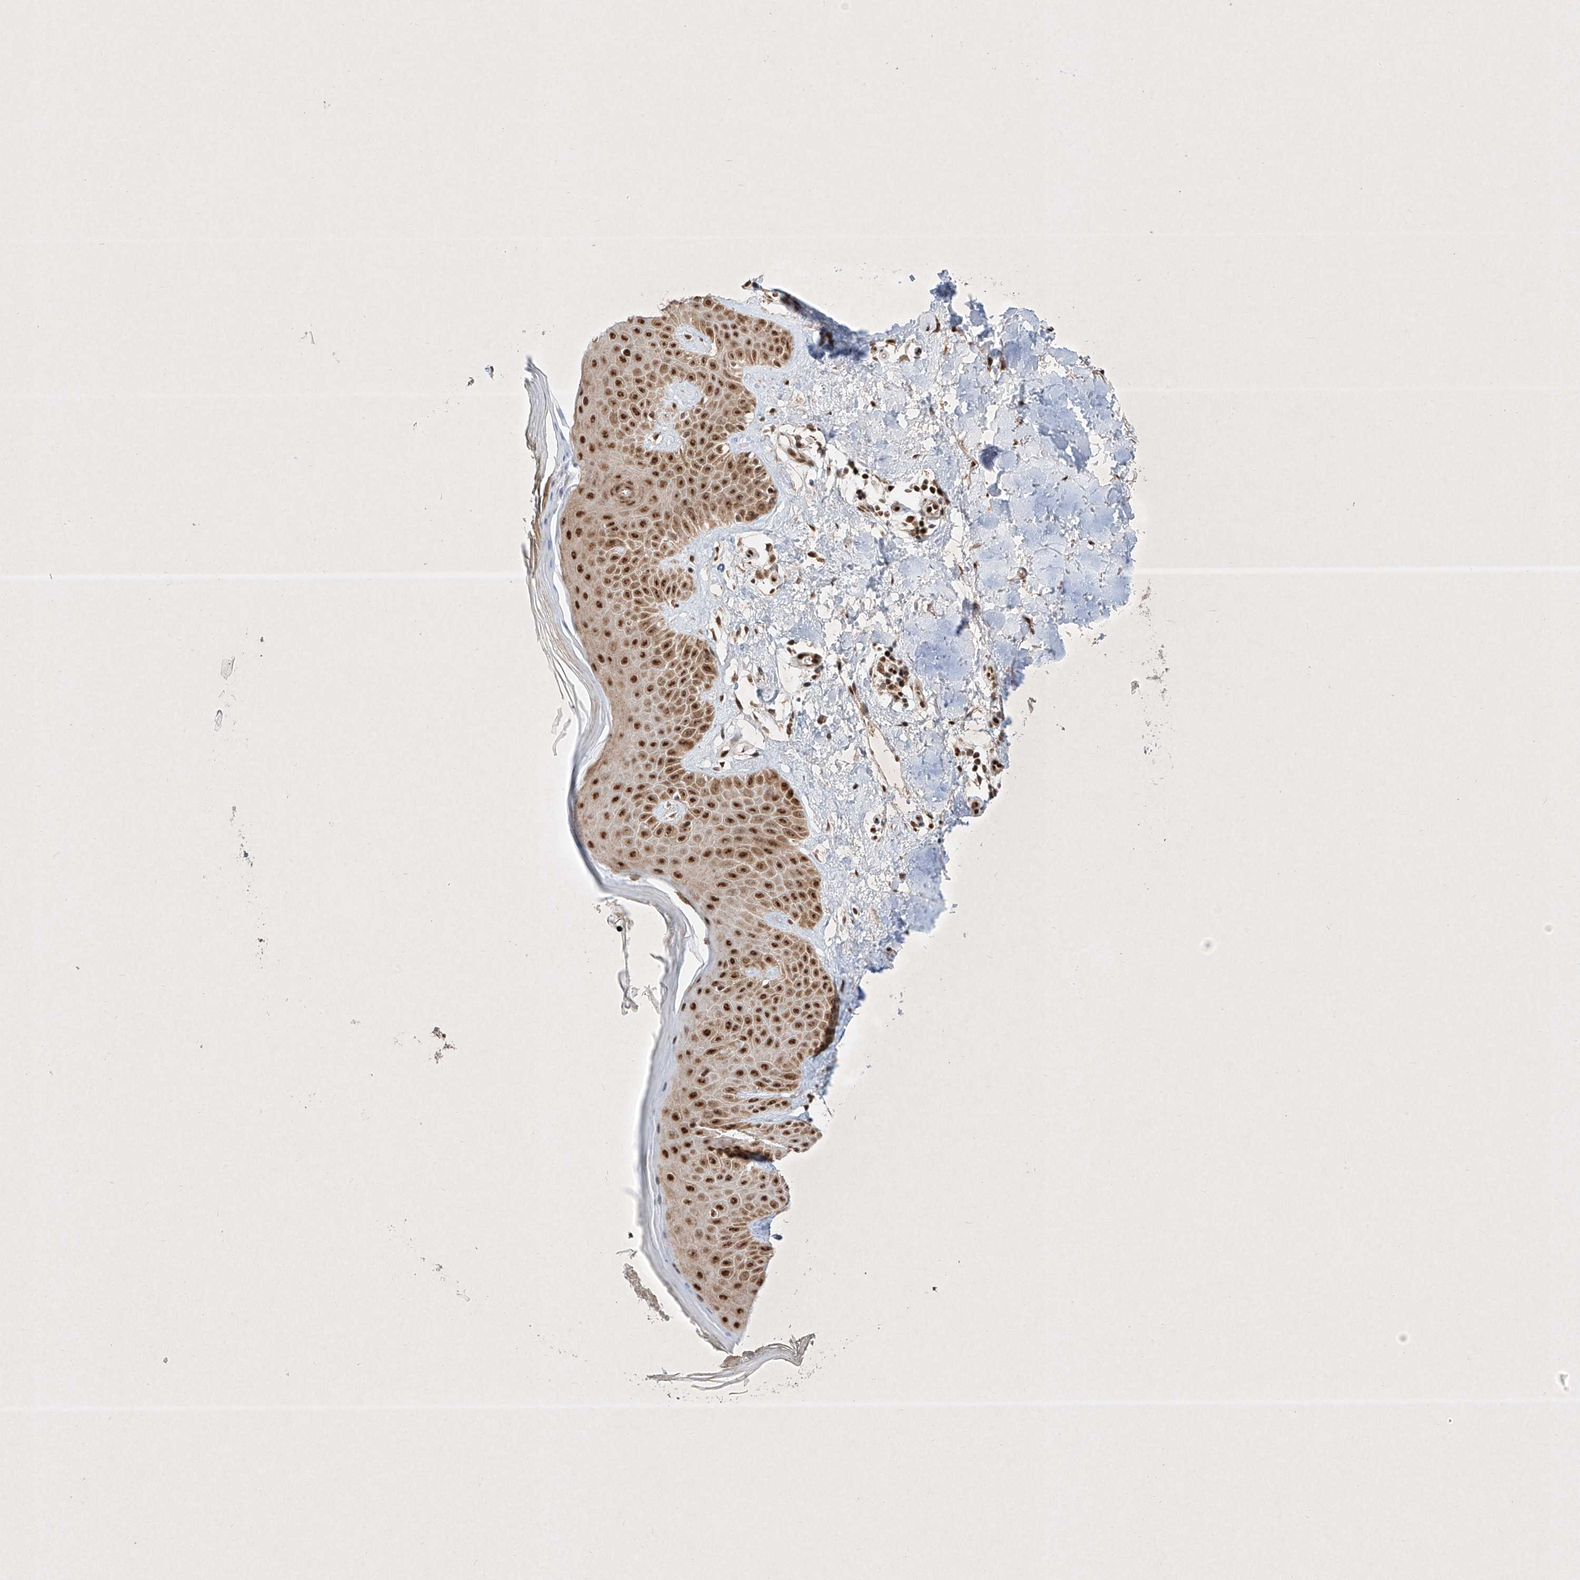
{"staining": {"intensity": "strong", "quantity": ">75%", "location": "nuclear"}, "tissue": "skin", "cell_type": "Fibroblasts", "image_type": "normal", "snomed": [{"axis": "morphology", "description": "Normal tissue, NOS"}, {"axis": "topography", "description": "Skin"}], "caption": "Protein staining displays strong nuclear expression in approximately >75% of fibroblasts in normal skin. (brown staining indicates protein expression, while blue staining denotes nuclei).", "gene": "EPG5", "patient": {"sex": "female", "age": 64}}